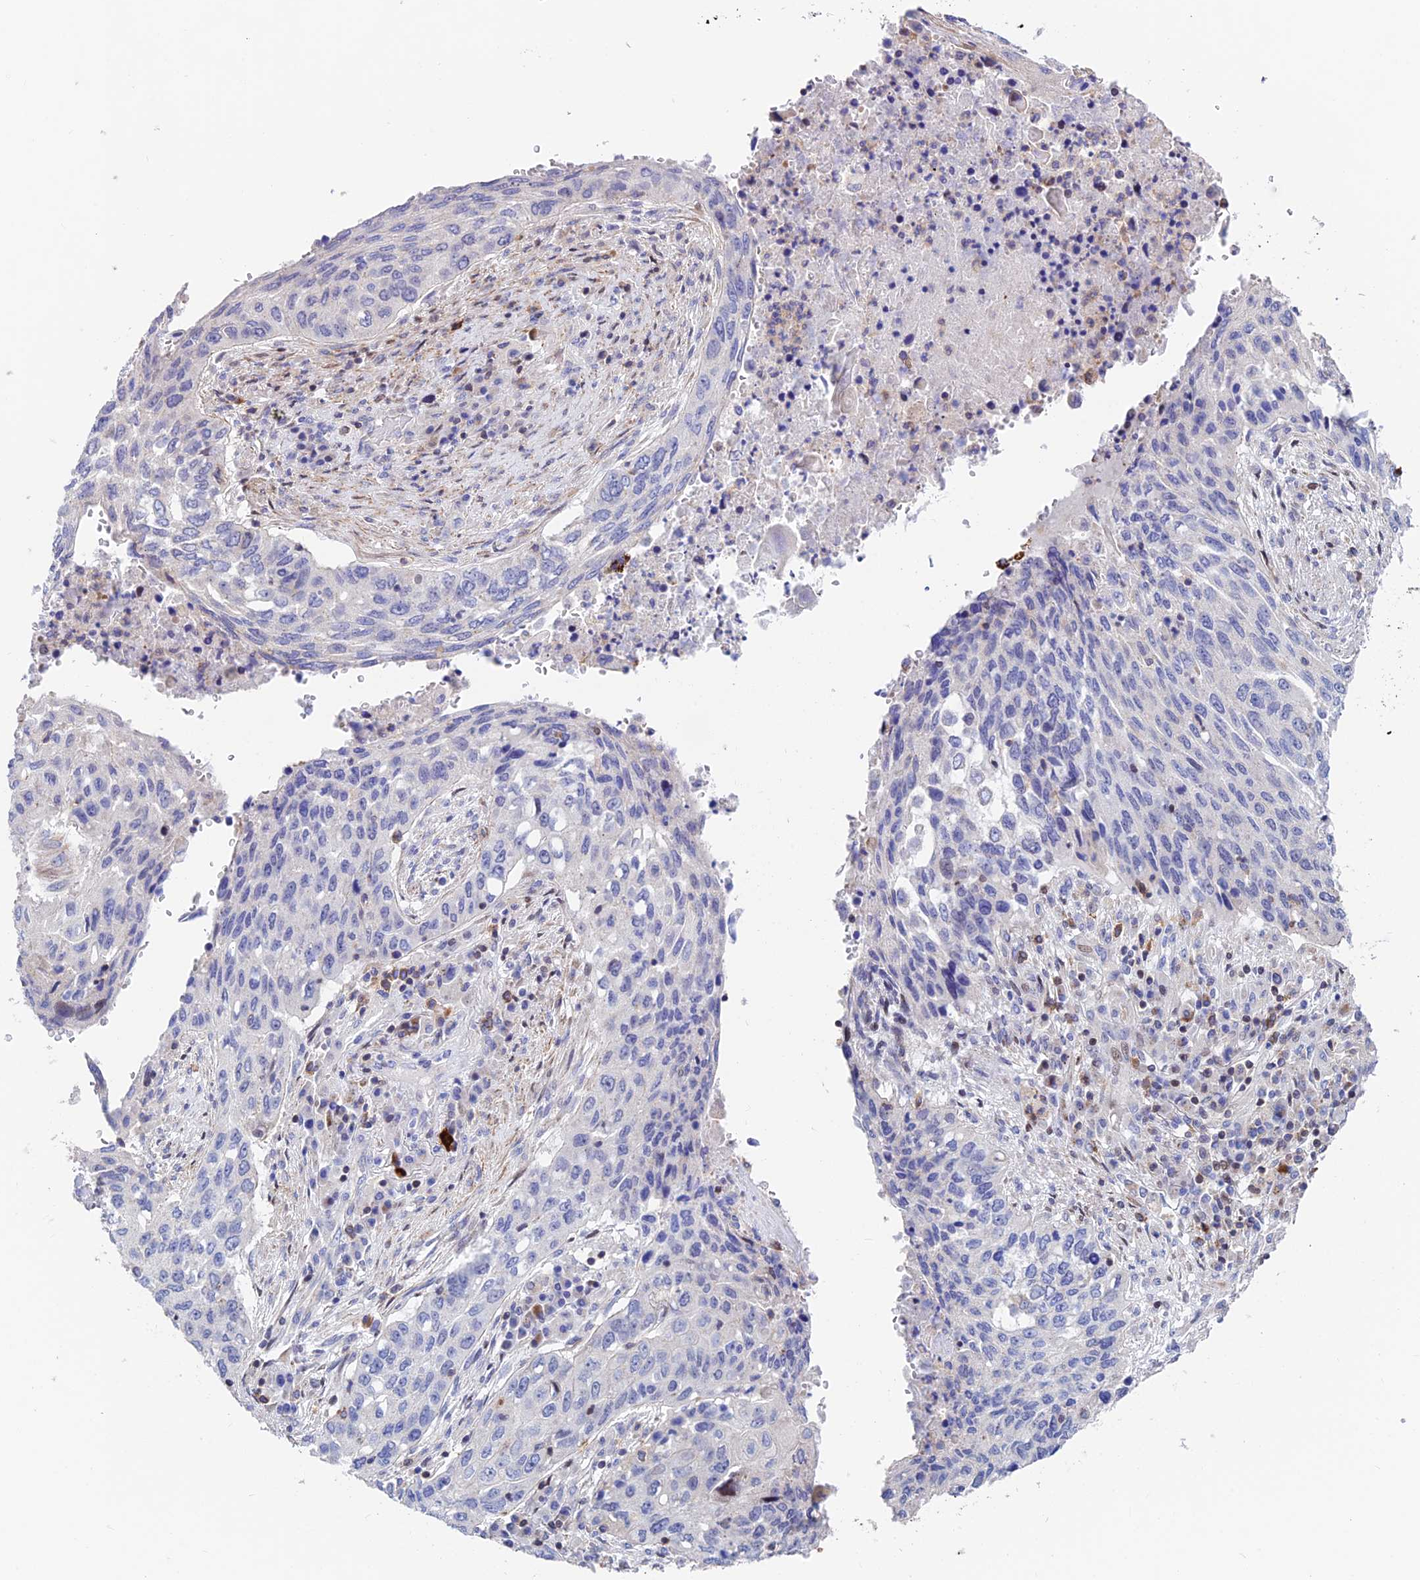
{"staining": {"intensity": "negative", "quantity": "none", "location": "none"}, "tissue": "lung cancer", "cell_type": "Tumor cells", "image_type": "cancer", "snomed": [{"axis": "morphology", "description": "Squamous cell carcinoma, NOS"}, {"axis": "topography", "description": "Lung"}], "caption": "Immunohistochemistry image of neoplastic tissue: lung cancer (squamous cell carcinoma) stained with DAB (3,3'-diaminobenzidine) reveals no significant protein positivity in tumor cells.", "gene": "PRIM1", "patient": {"sex": "female", "age": 63}}